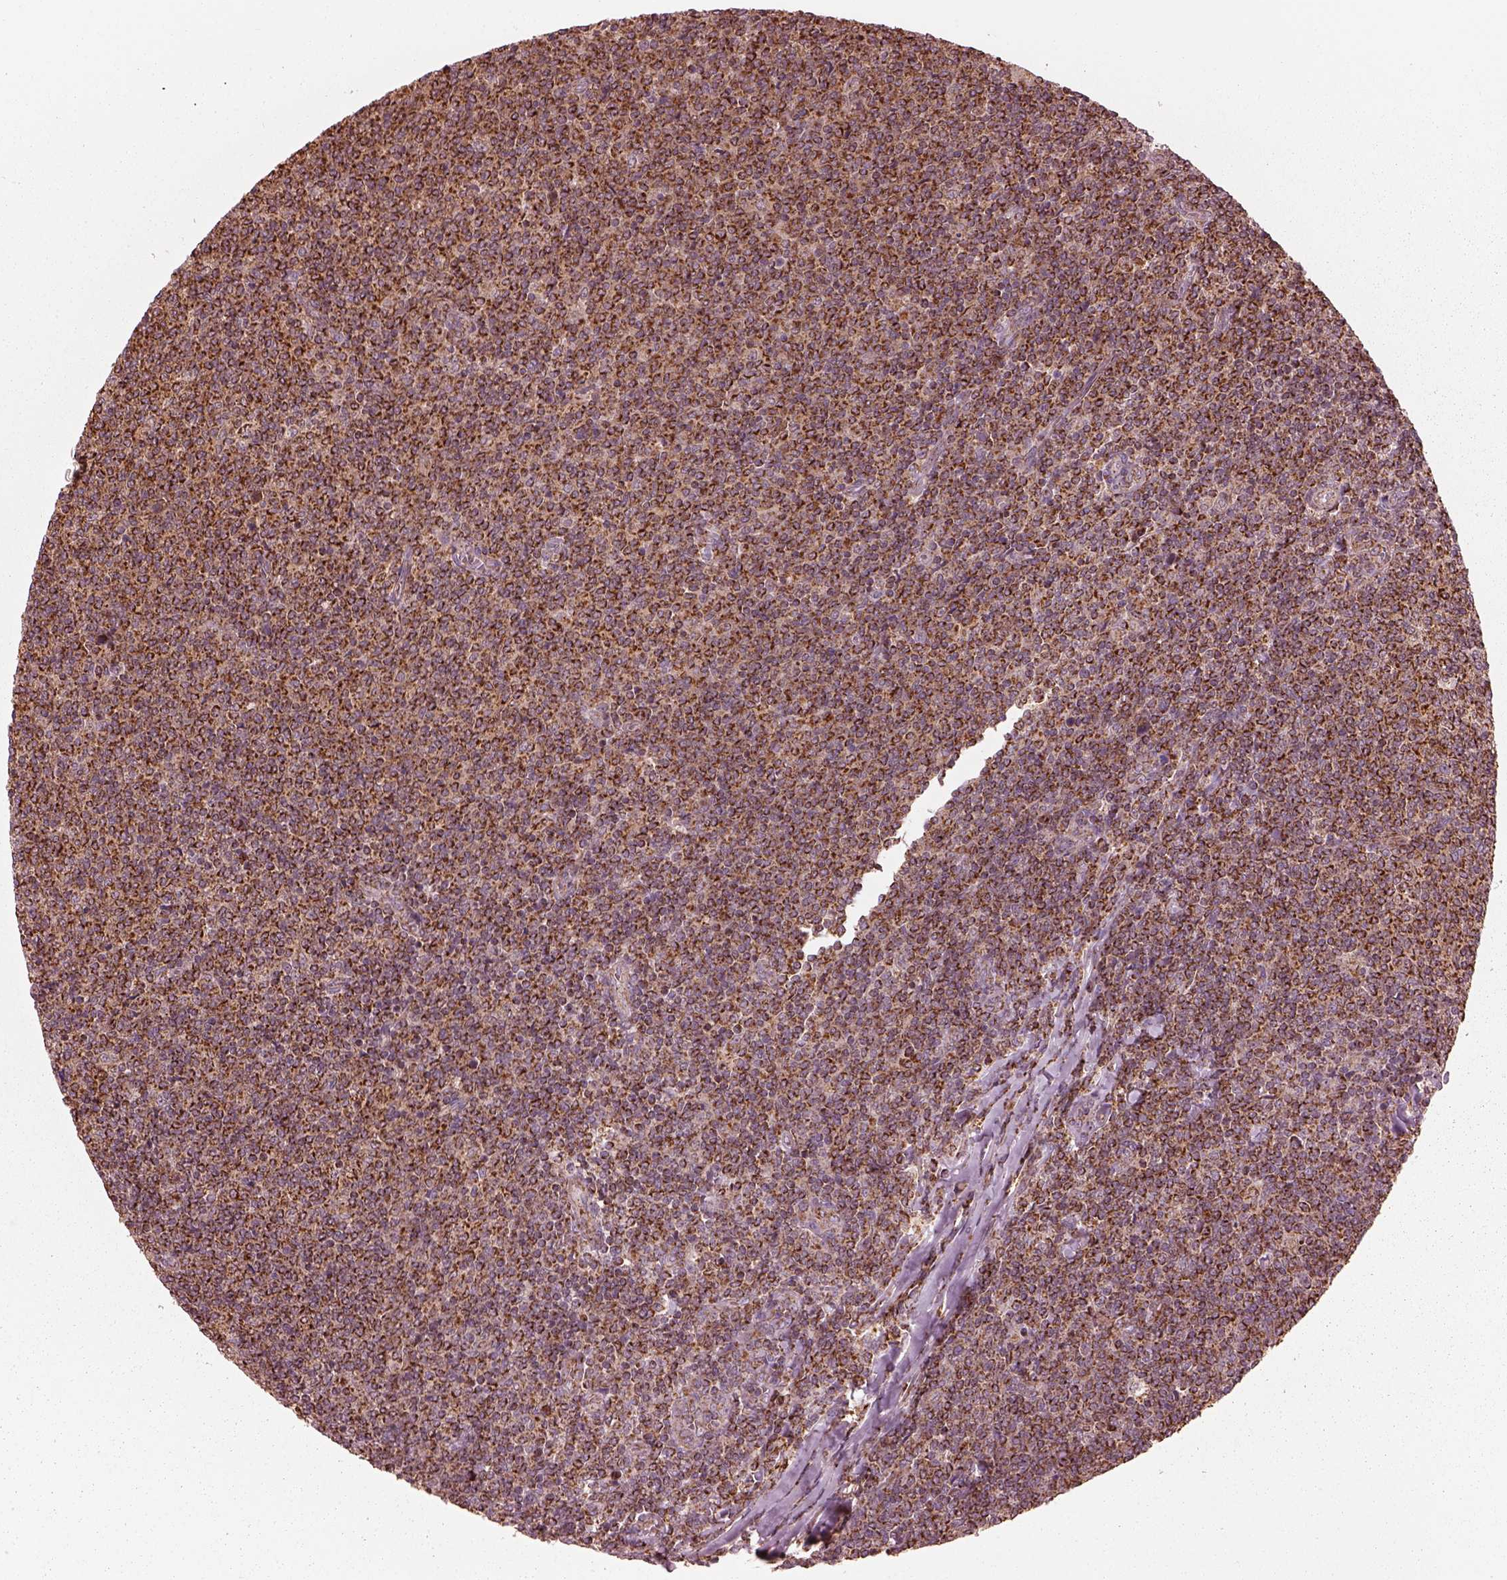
{"staining": {"intensity": "strong", "quantity": "25%-75%", "location": "cytoplasmic/membranous"}, "tissue": "lymphoma", "cell_type": "Tumor cells", "image_type": "cancer", "snomed": [{"axis": "morphology", "description": "Malignant lymphoma, non-Hodgkin's type, Low grade"}, {"axis": "topography", "description": "Lymph node"}], "caption": "A histopathology image showing strong cytoplasmic/membranous positivity in approximately 25%-75% of tumor cells in lymphoma, as visualized by brown immunohistochemical staining.", "gene": "NDUFB10", "patient": {"sex": "male", "age": 52}}